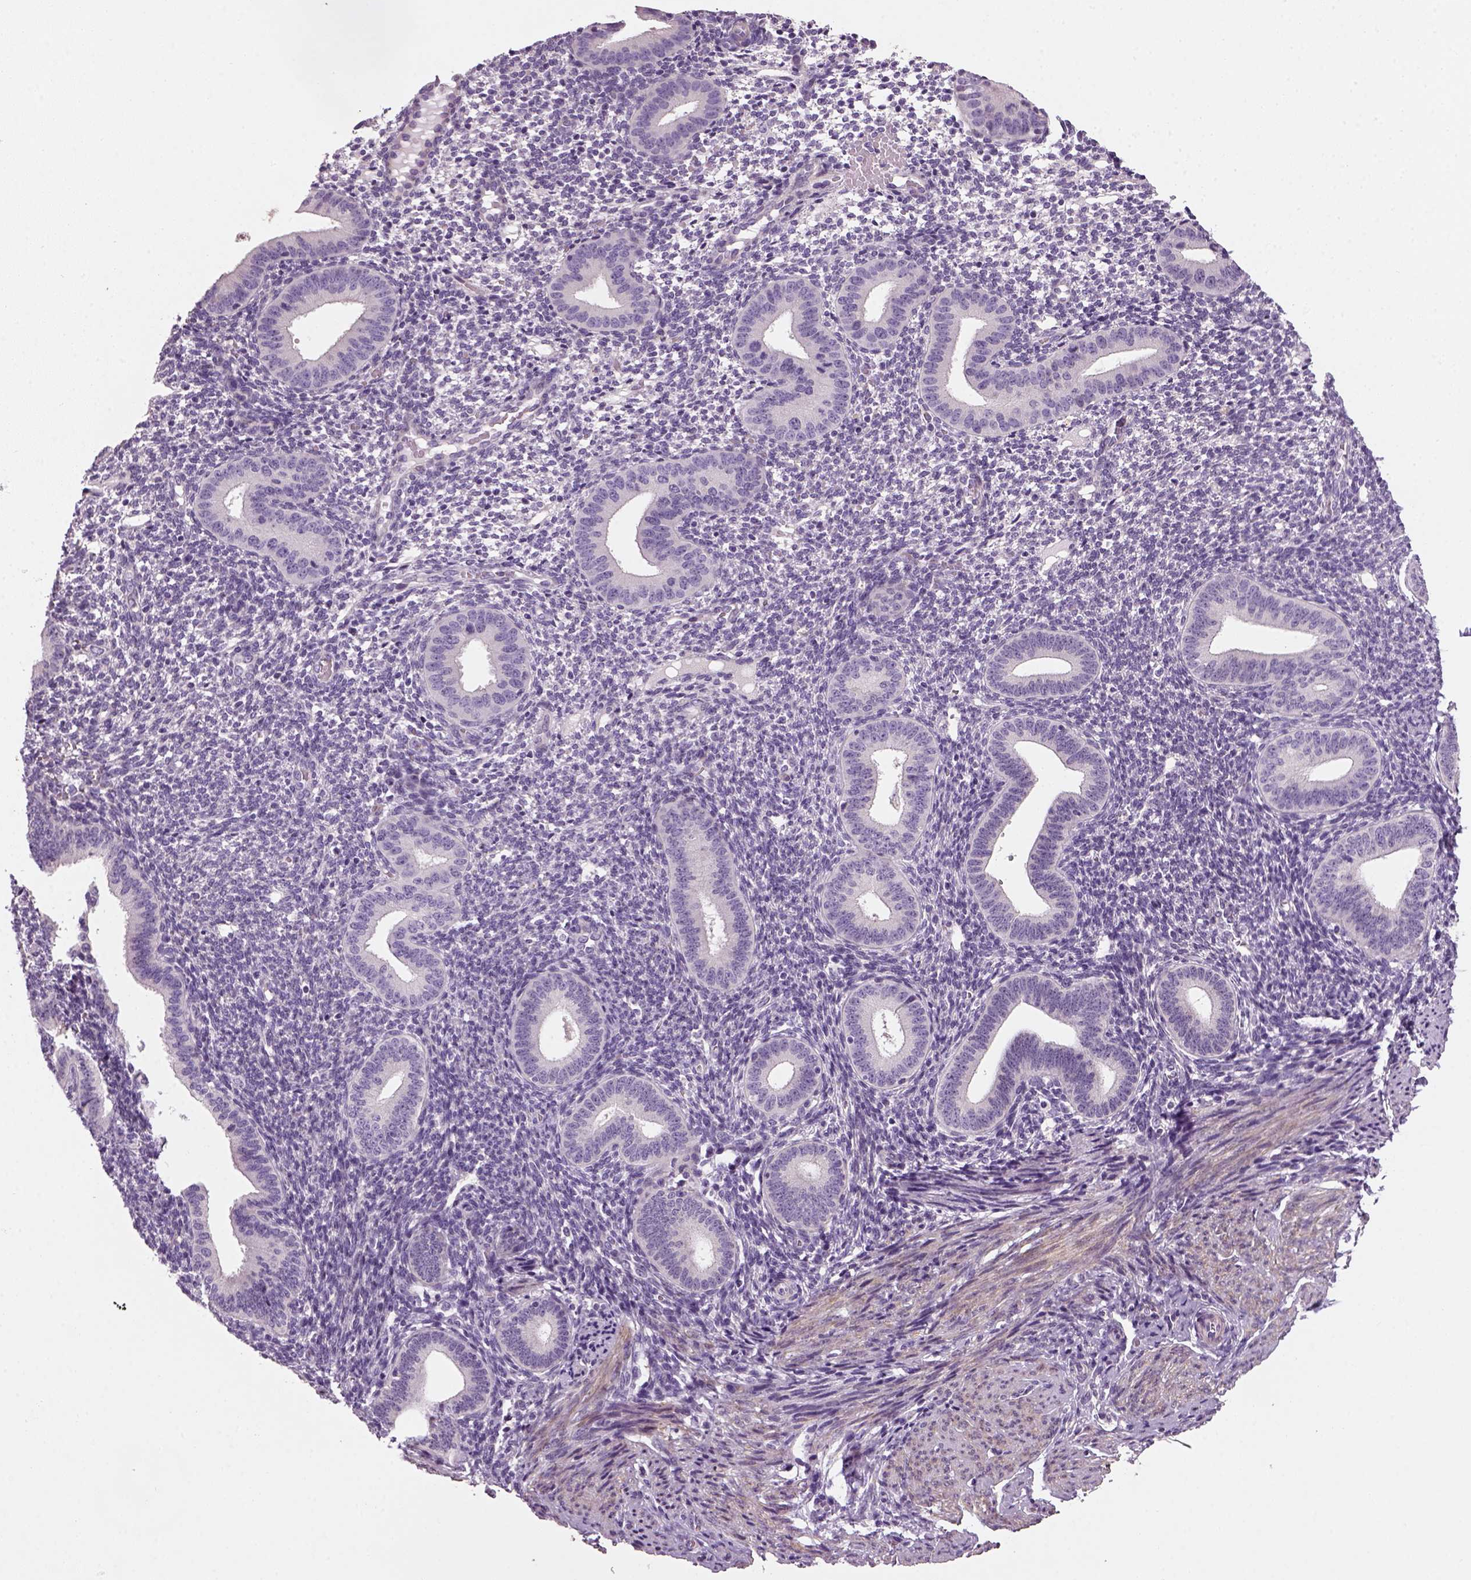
{"staining": {"intensity": "negative", "quantity": "none", "location": "none"}, "tissue": "endometrium", "cell_type": "Cells in endometrial stroma", "image_type": "normal", "snomed": [{"axis": "morphology", "description": "Normal tissue, NOS"}, {"axis": "topography", "description": "Endometrium"}], "caption": "IHC image of normal human endometrium stained for a protein (brown), which reveals no expression in cells in endometrial stroma.", "gene": "ELOVL3", "patient": {"sex": "female", "age": 40}}